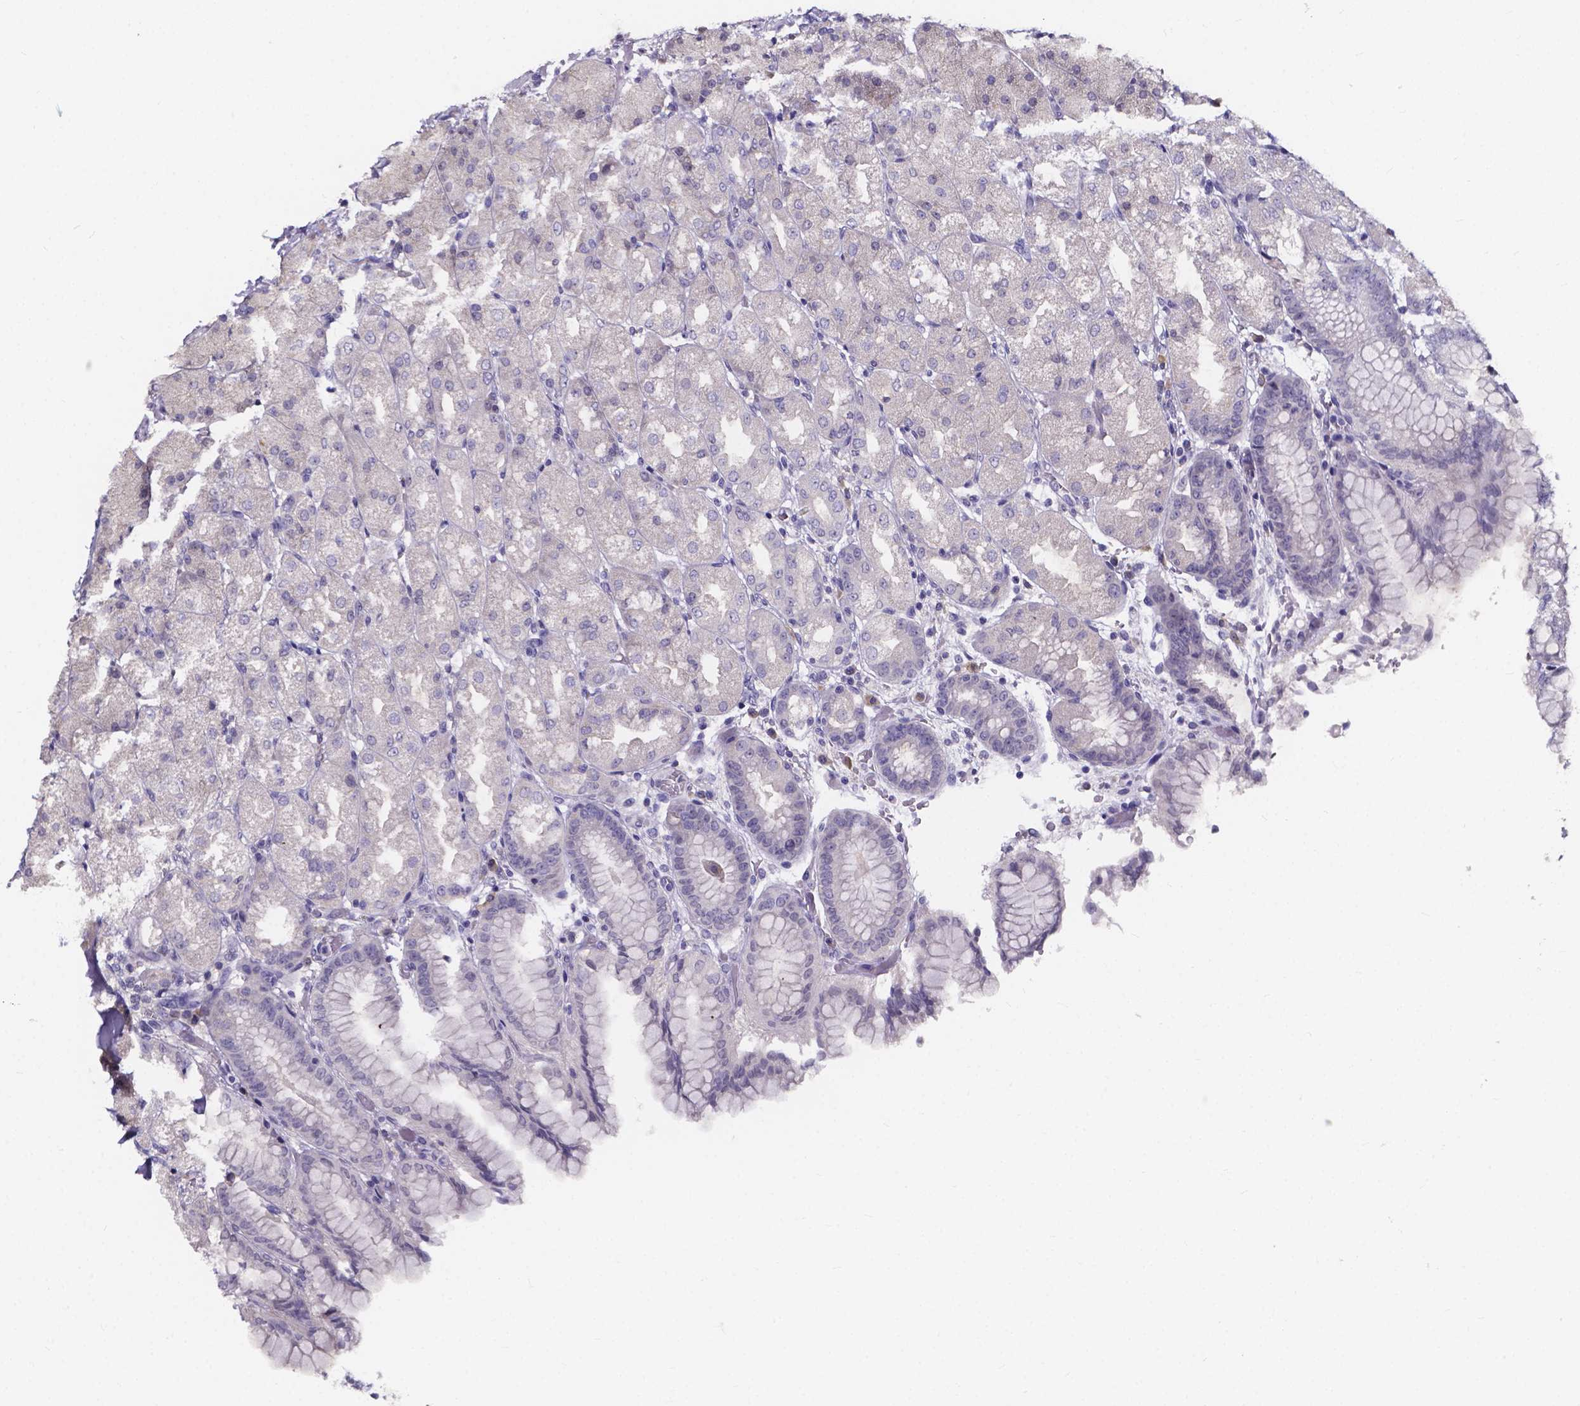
{"staining": {"intensity": "negative", "quantity": "none", "location": "none"}, "tissue": "stomach", "cell_type": "Glandular cells", "image_type": "normal", "snomed": [{"axis": "morphology", "description": "Normal tissue, NOS"}, {"axis": "topography", "description": "Stomach, upper"}, {"axis": "topography", "description": "Stomach"}, {"axis": "topography", "description": "Stomach, lower"}], "caption": "The histopathology image exhibits no significant staining in glandular cells of stomach.", "gene": "SPOCD1", "patient": {"sex": "male", "age": 62}}